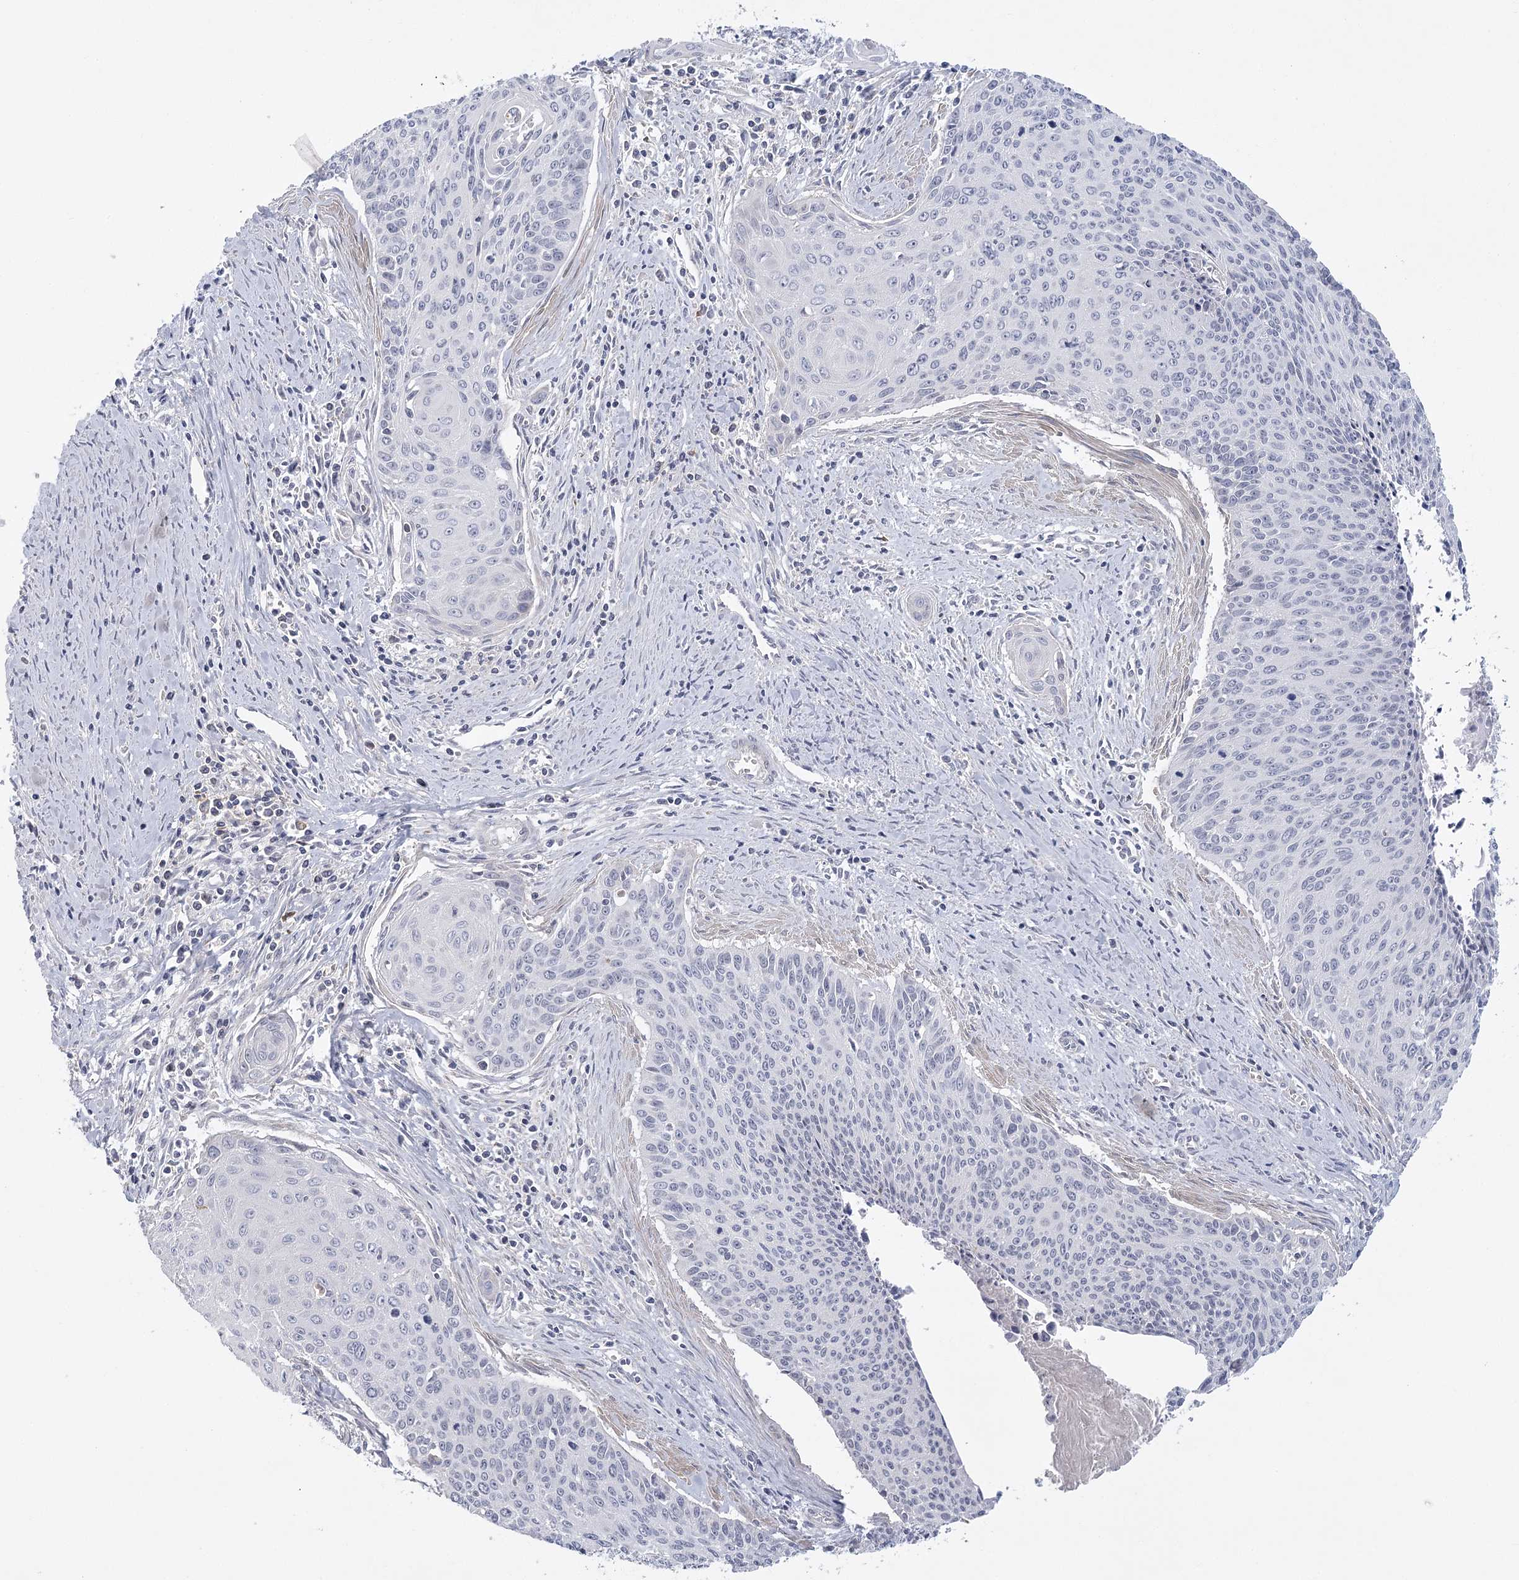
{"staining": {"intensity": "negative", "quantity": "none", "location": "none"}, "tissue": "cervical cancer", "cell_type": "Tumor cells", "image_type": "cancer", "snomed": [{"axis": "morphology", "description": "Squamous cell carcinoma, NOS"}, {"axis": "topography", "description": "Cervix"}], "caption": "A high-resolution photomicrograph shows IHC staining of cervical cancer, which demonstrates no significant positivity in tumor cells.", "gene": "FAM76B", "patient": {"sex": "female", "age": 55}}